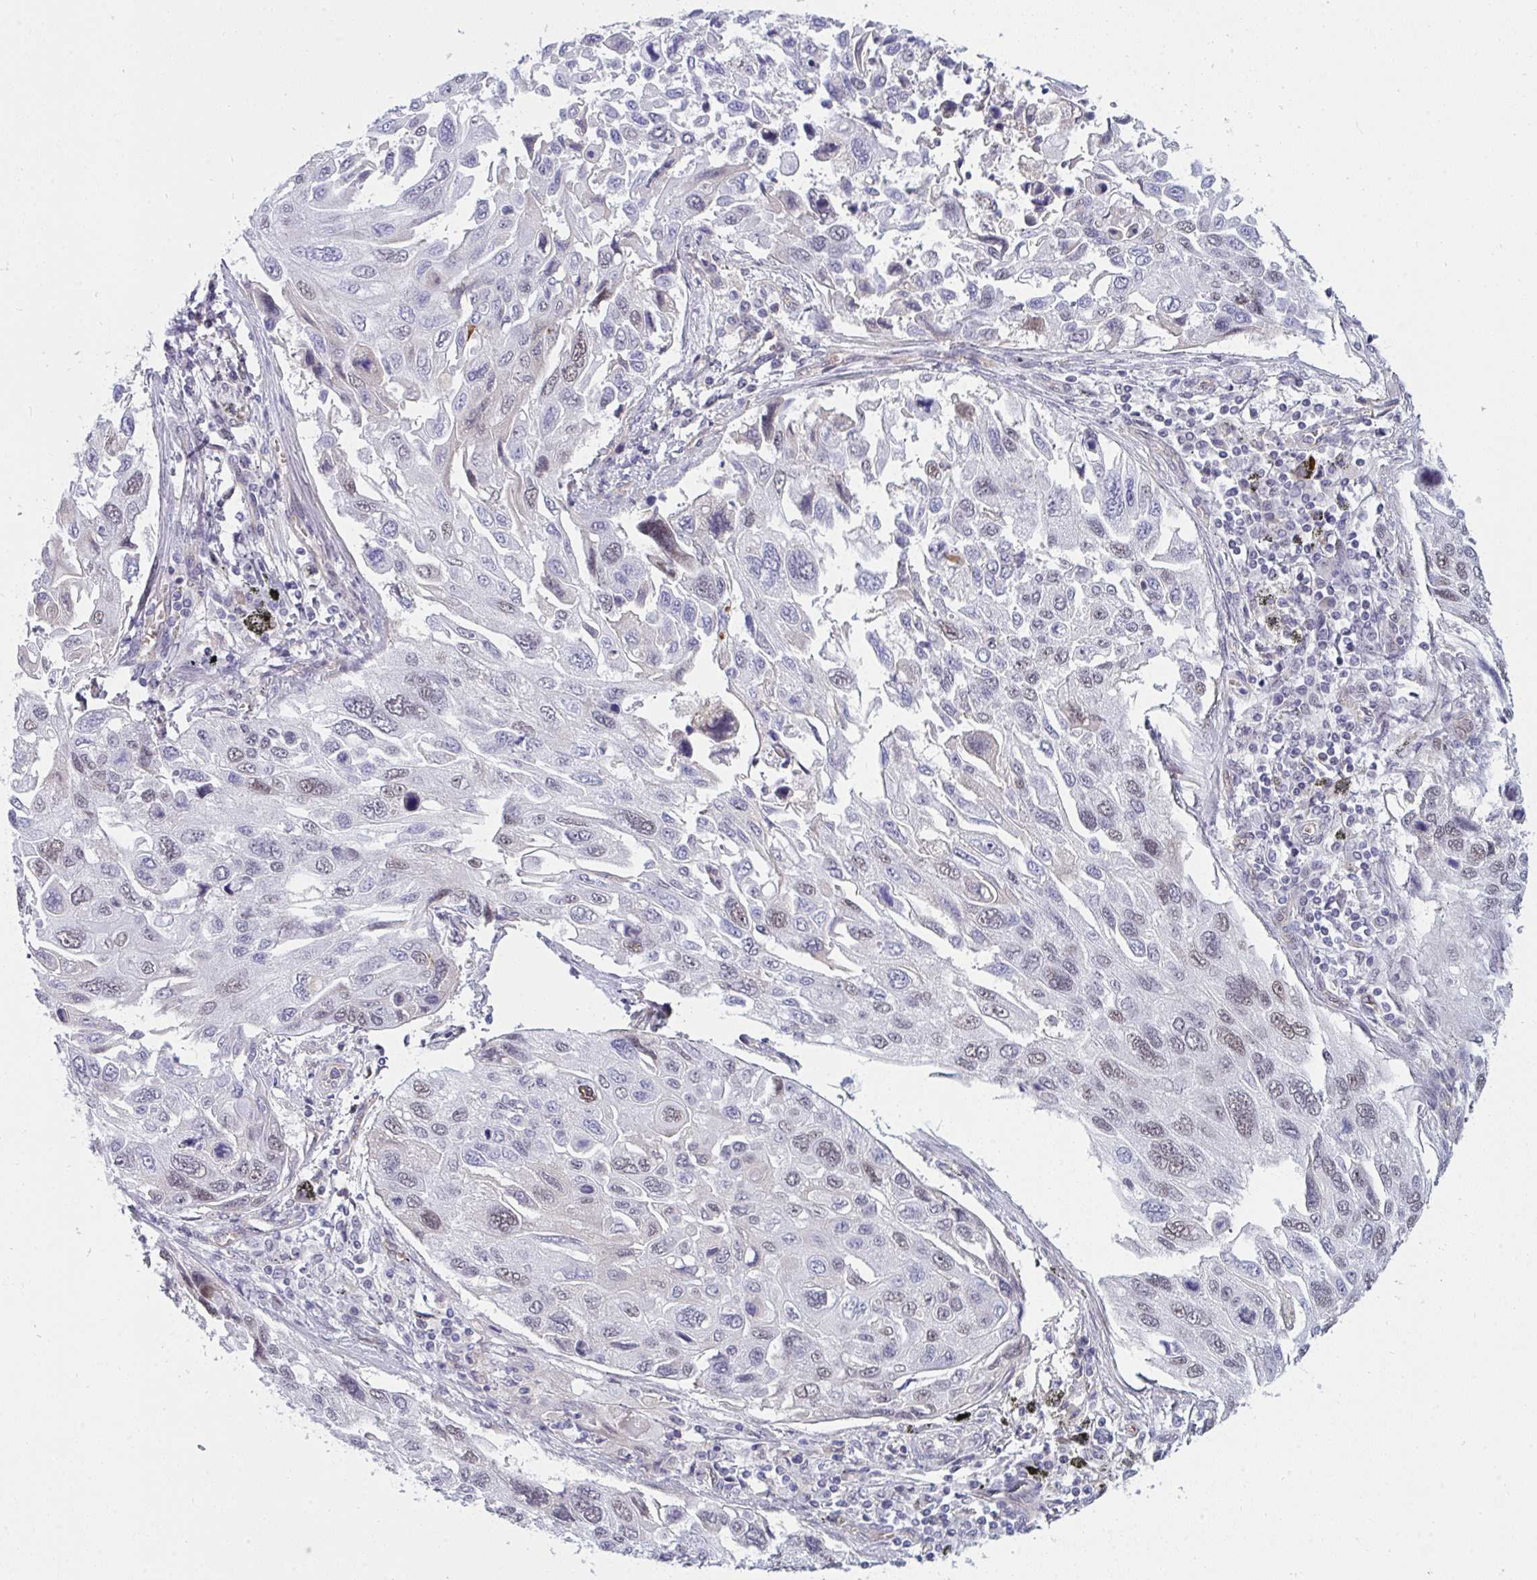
{"staining": {"intensity": "weak", "quantity": "<25%", "location": "nuclear"}, "tissue": "lung cancer", "cell_type": "Tumor cells", "image_type": "cancer", "snomed": [{"axis": "morphology", "description": "Squamous cell carcinoma, NOS"}, {"axis": "topography", "description": "Lung"}], "caption": "A high-resolution image shows immunohistochemistry staining of lung squamous cell carcinoma, which demonstrates no significant staining in tumor cells.", "gene": "DSCAML1", "patient": {"sex": "male", "age": 62}}